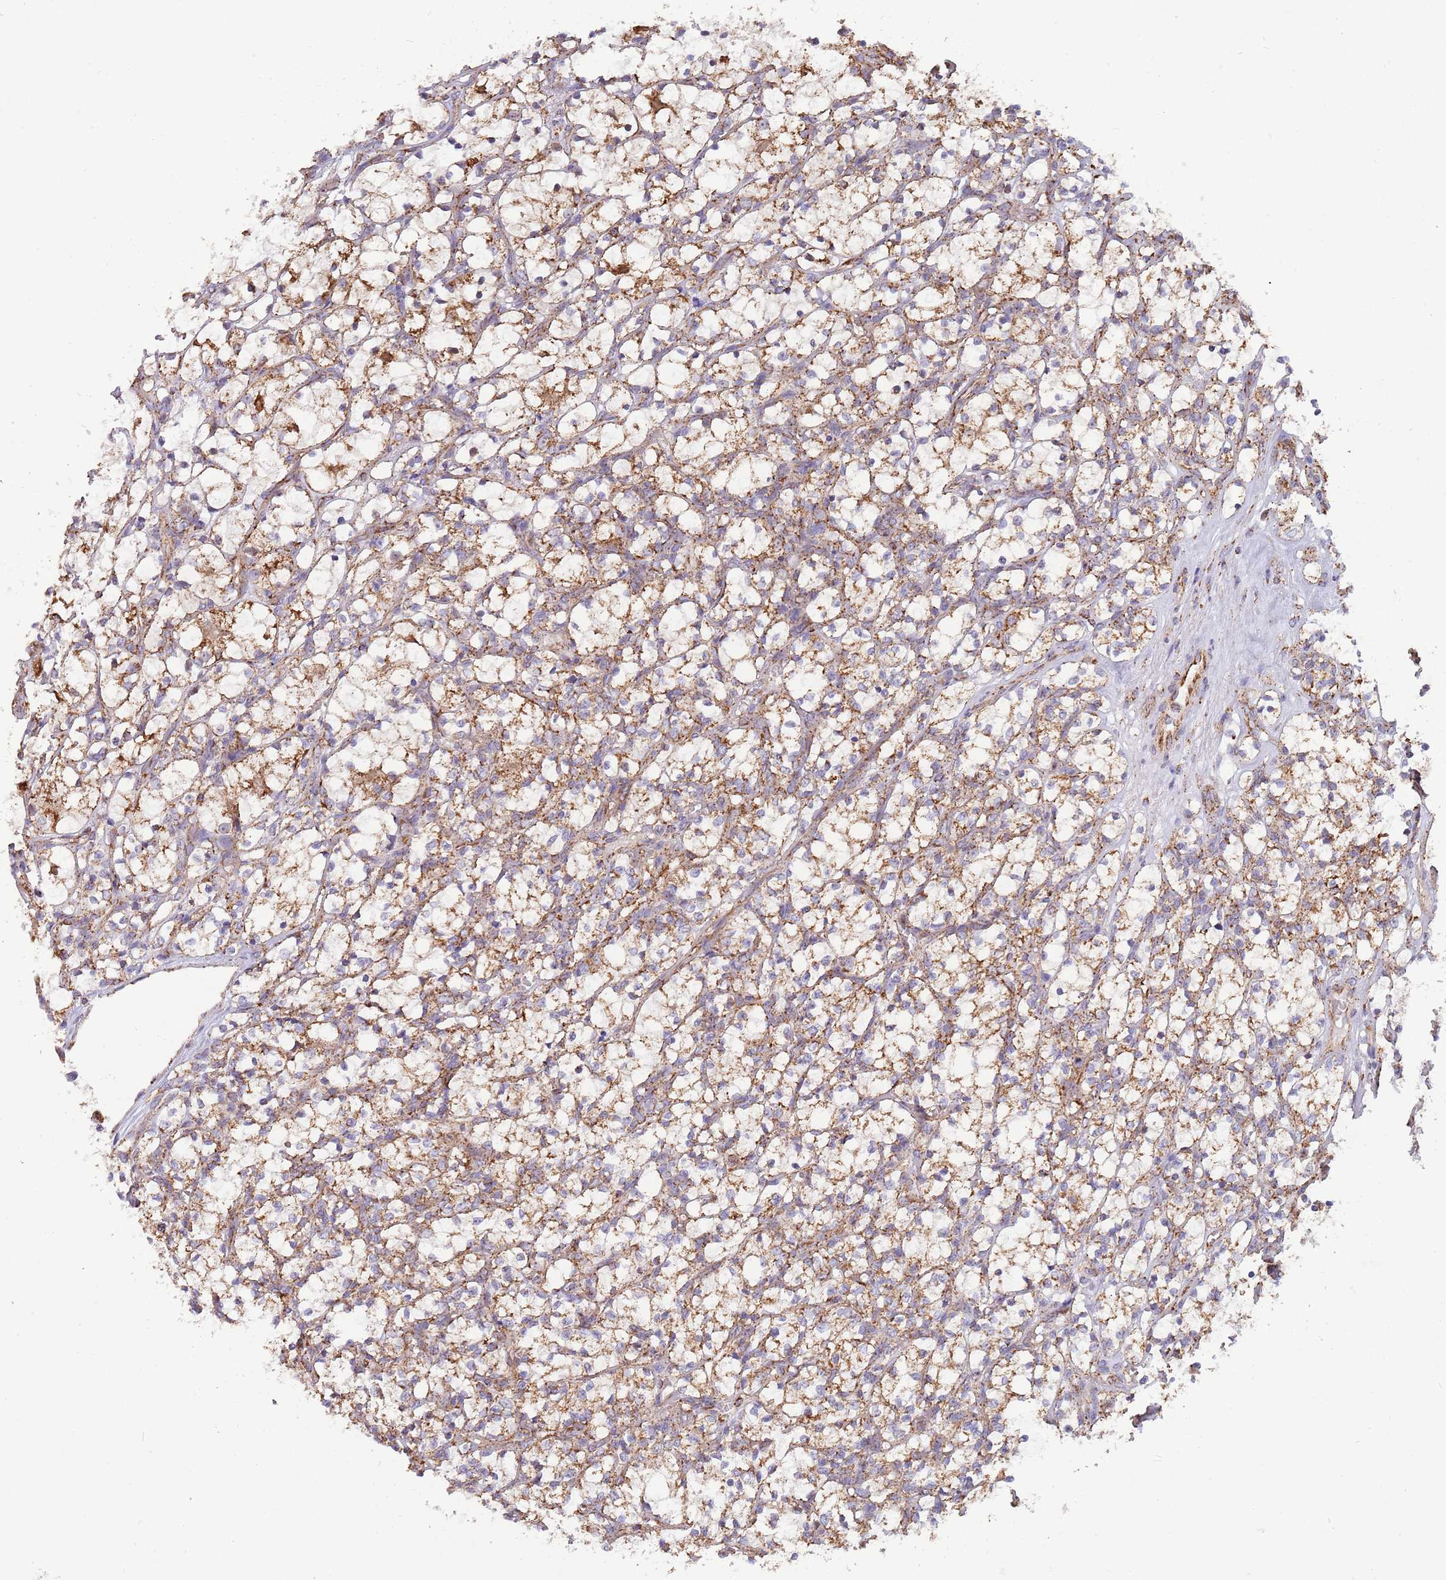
{"staining": {"intensity": "moderate", "quantity": ">75%", "location": "cytoplasmic/membranous"}, "tissue": "renal cancer", "cell_type": "Tumor cells", "image_type": "cancer", "snomed": [{"axis": "morphology", "description": "Adenocarcinoma, NOS"}, {"axis": "topography", "description": "Kidney"}], "caption": "Protein staining by immunohistochemistry displays moderate cytoplasmic/membranous expression in approximately >75% of tumor cells in adenocarcinoma (renal). Ihc stains the protein of interest in brown and the nuclei are stained blue.", "gene": "VPS16", "patient": {"sex": "female", "age": 69}}